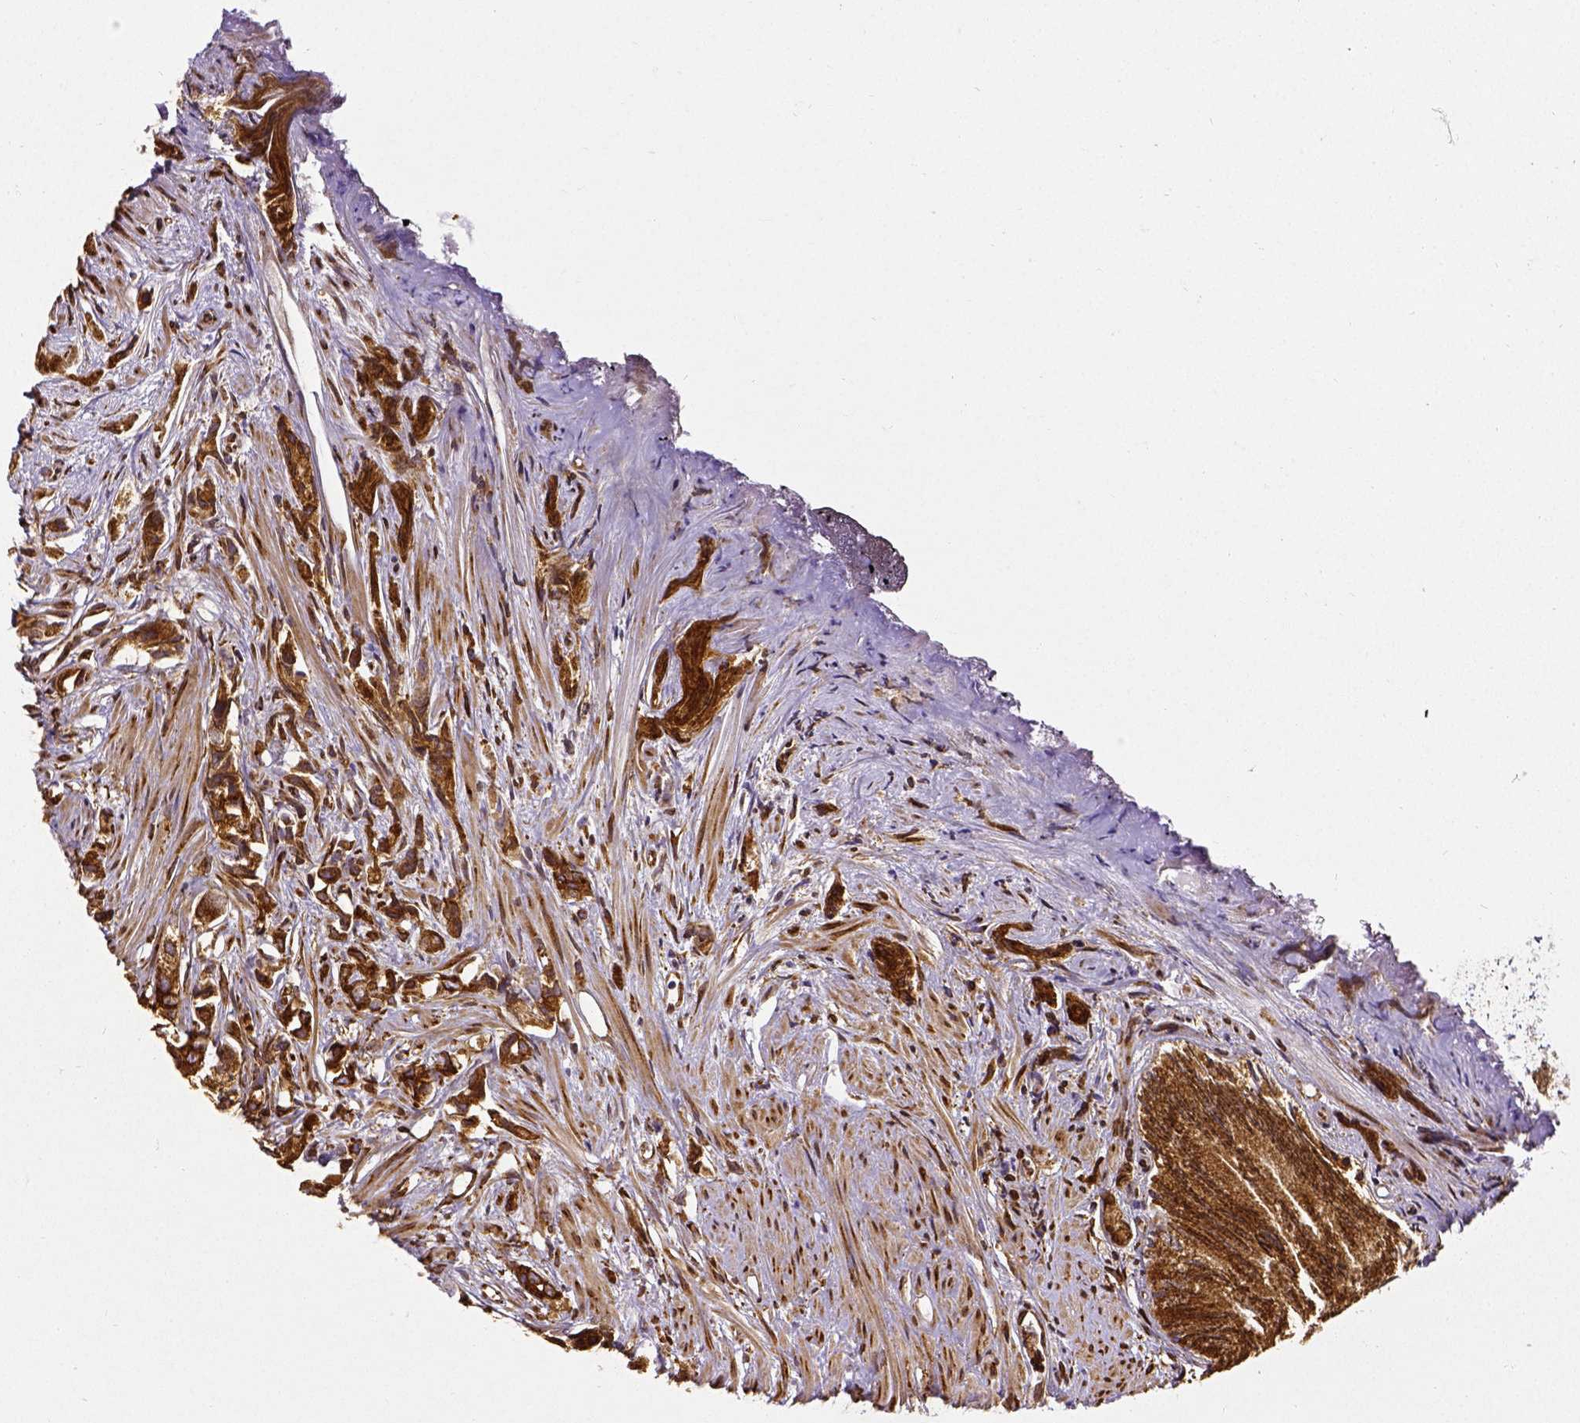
{"staining": {"intensity": "strong", "quantity": ">75%", "location": "cytoplasmic/membranous"}, "tissue": "prostate cancer", "cell_type": "Tumor cells", "image_type": "cancer", "snomed": [{"axis": "morphology", "description": "Adenocarcinoma, High grade"}, {"axis": "topography", "description": "Prostate"}], "caption": "IHC (DAB (3,3'-diaminobenzidine)) staining of human adenocarcinoma (high-grade) (prostate) shows strong cytoplasmic/membranous protein expression in about >75% of tumor cells.", "gene": "MTDH", "patient": {"sex": "male", "age": 58}}